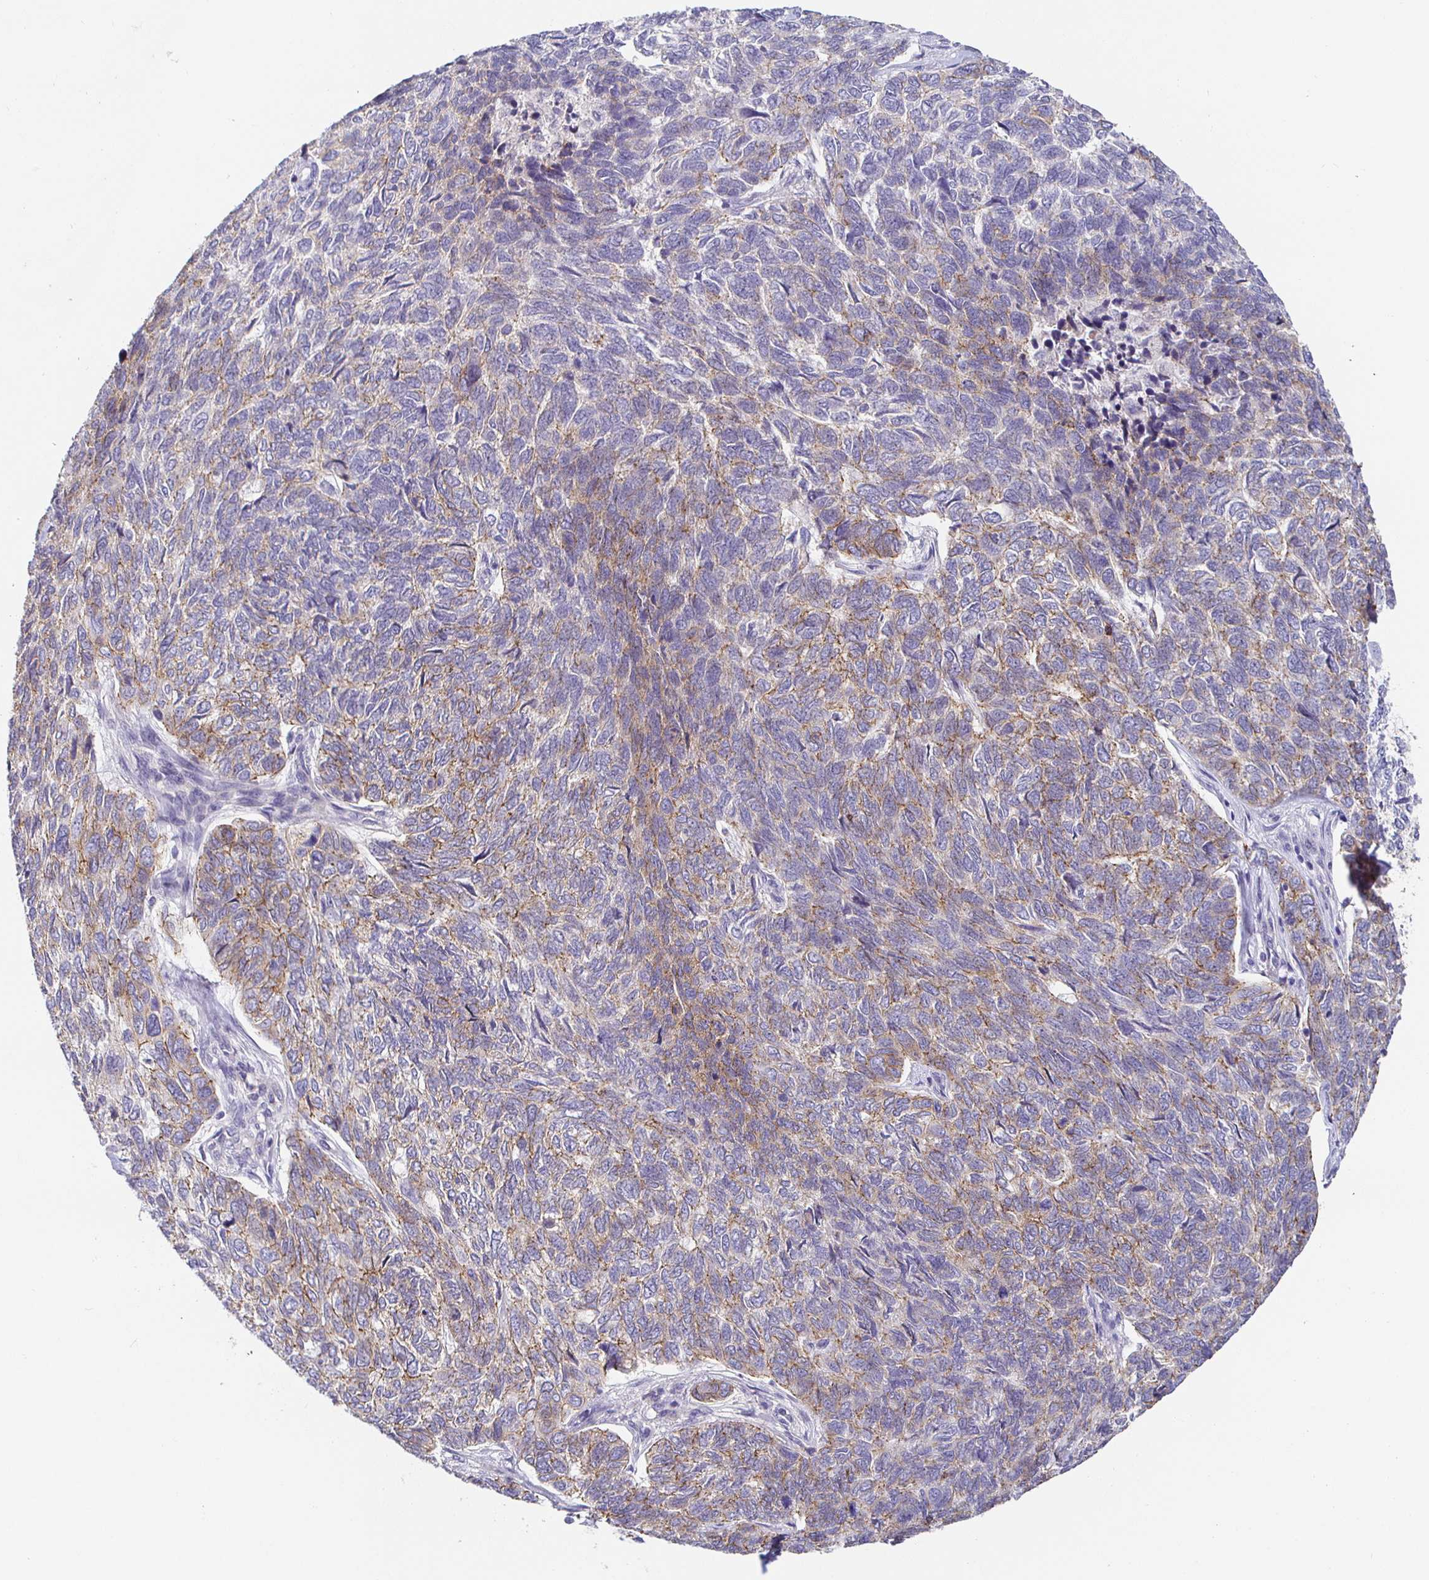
{"staining": {"intensity": "weak", "quantity": "25%-75%", "location": "cytoplasmic/membranous"}, "tissue": "skin cancer", "cell_type": "Tumor cells", "image_type": "cancer", "snomed": [{"axis": "morphology", "description": "Basal cell carcinoma"}, {"axis": "topography", "description": "Skin"}], "caption": "Immunohistochemistry of basal cell carcinoma (skin) demonstrates low levels of weak cytoplasmic/membranous positivity in approximately 25%-75% of tumor cells. Nuclei are stained in blue.", "gene": "PIWIL3", "patient": {"sex": "female", "age": 65}}